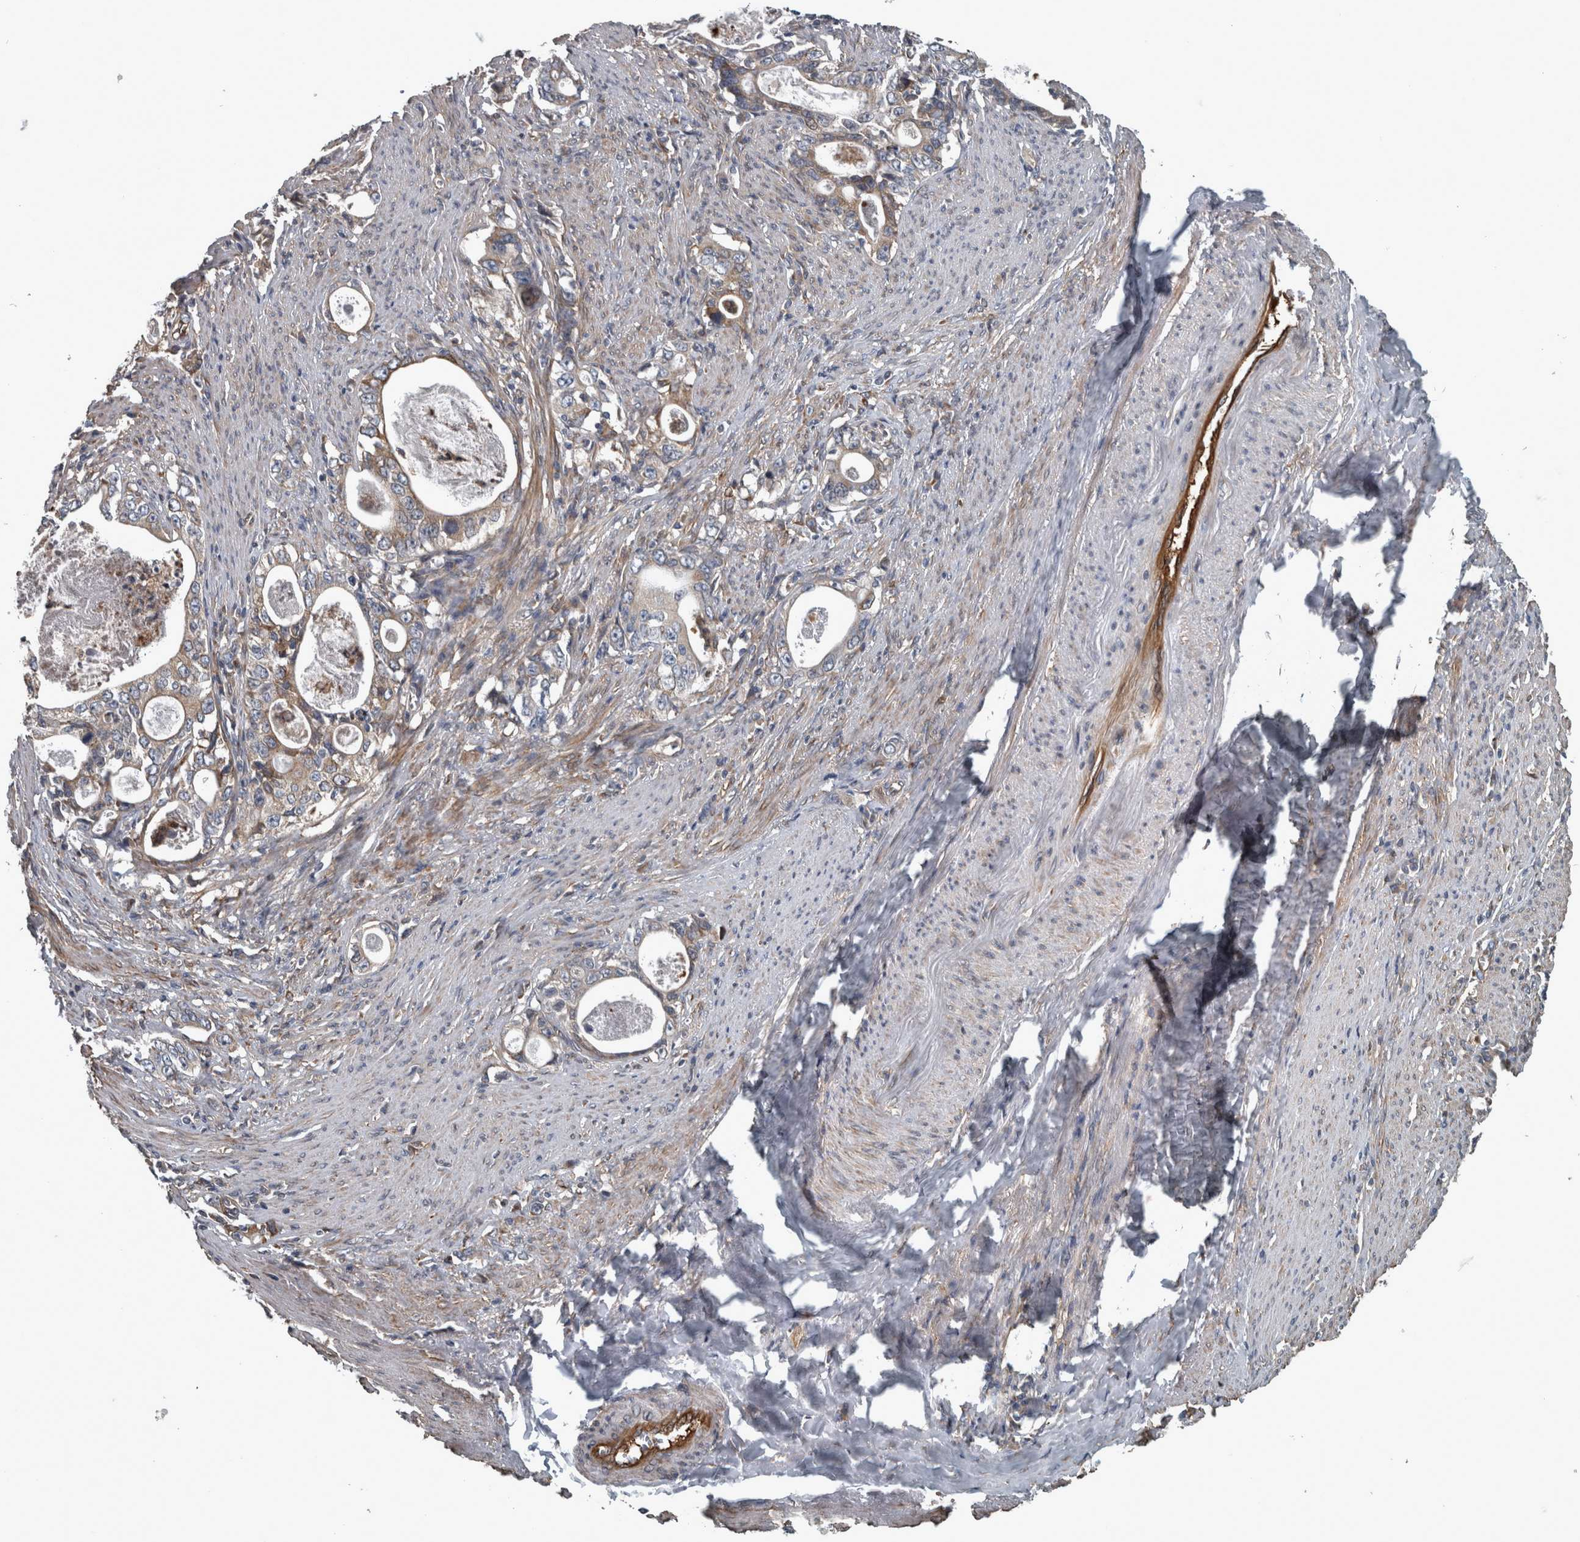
{"staining": {"intensity": "weak", "quantity": "<25%", "location": "cytoplasmic/membranous"}, "tissue": "stomach cancer", "cell_type": "Tumor cells", "image_type": "cancer", "snomed": [{"axis": "morphology", "description": "Adenocarcinoma, NOS"}, {"axis": "topography", "description": "Stomach, lower"}], "caption": "Tumor cells are negative for brown protein staining in adenocarcinoma (stomach).", "gene": "EXOC8", "patient": {"sex": "female", "age": 72}}